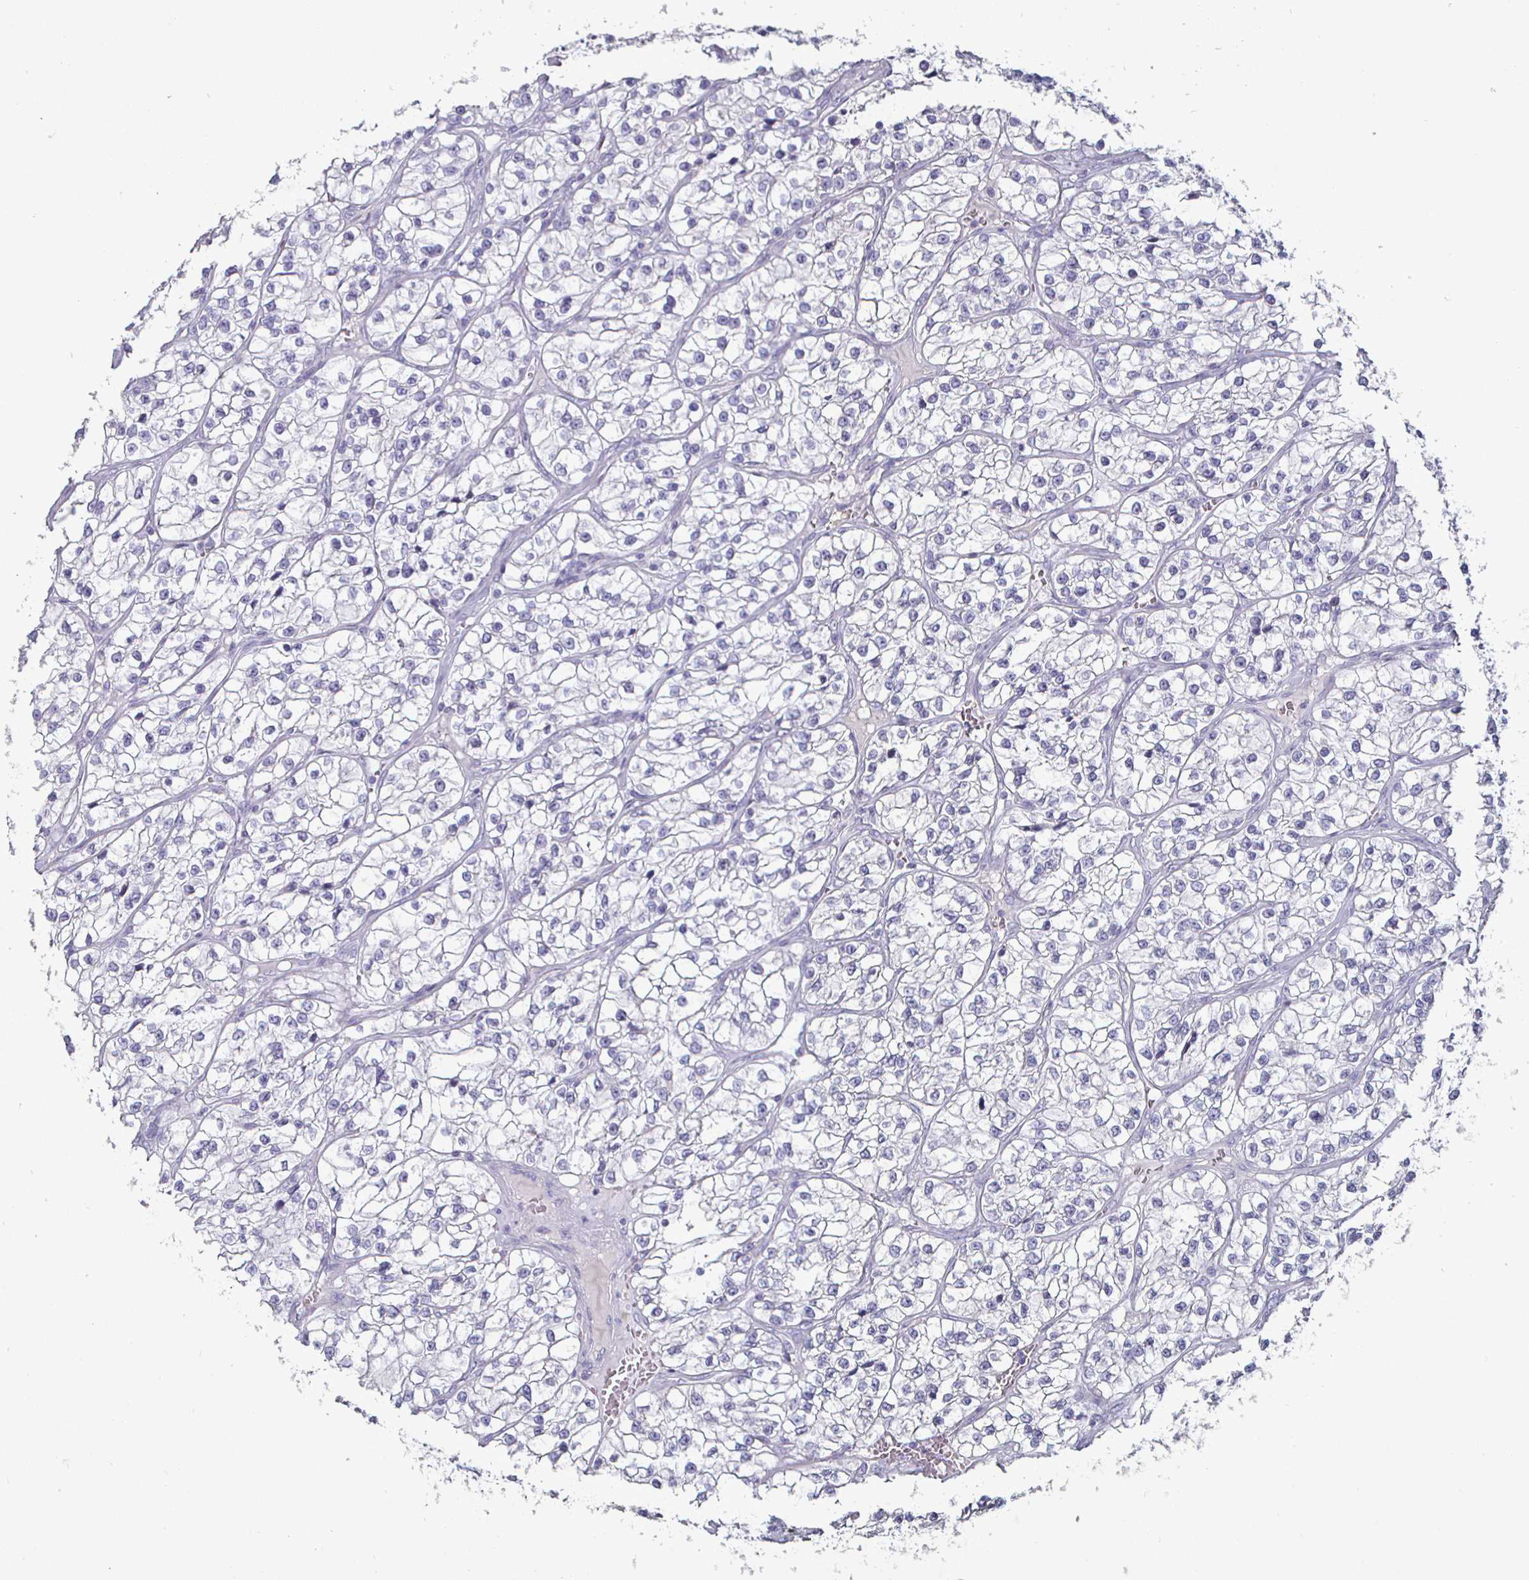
{"staining": {"intensity": "negative", "quantity": "none", "location": "none"}, "tissue": "renal cancer", "cell_type": "Tumor cells", "image_type": "cancer", "snomed": [{"axis": "morphology", "description": "Adenocarcinoma, NOS"}, {"axis": "topography", "description": "Kidney"}], "caption": "Adenocarcinoma (renal) stained for a protein using immunohistochemistry (IHC) shows no expression tumor cells.", "gene": "ENPP1", "patient": {"sex": "female", "age": 57}}